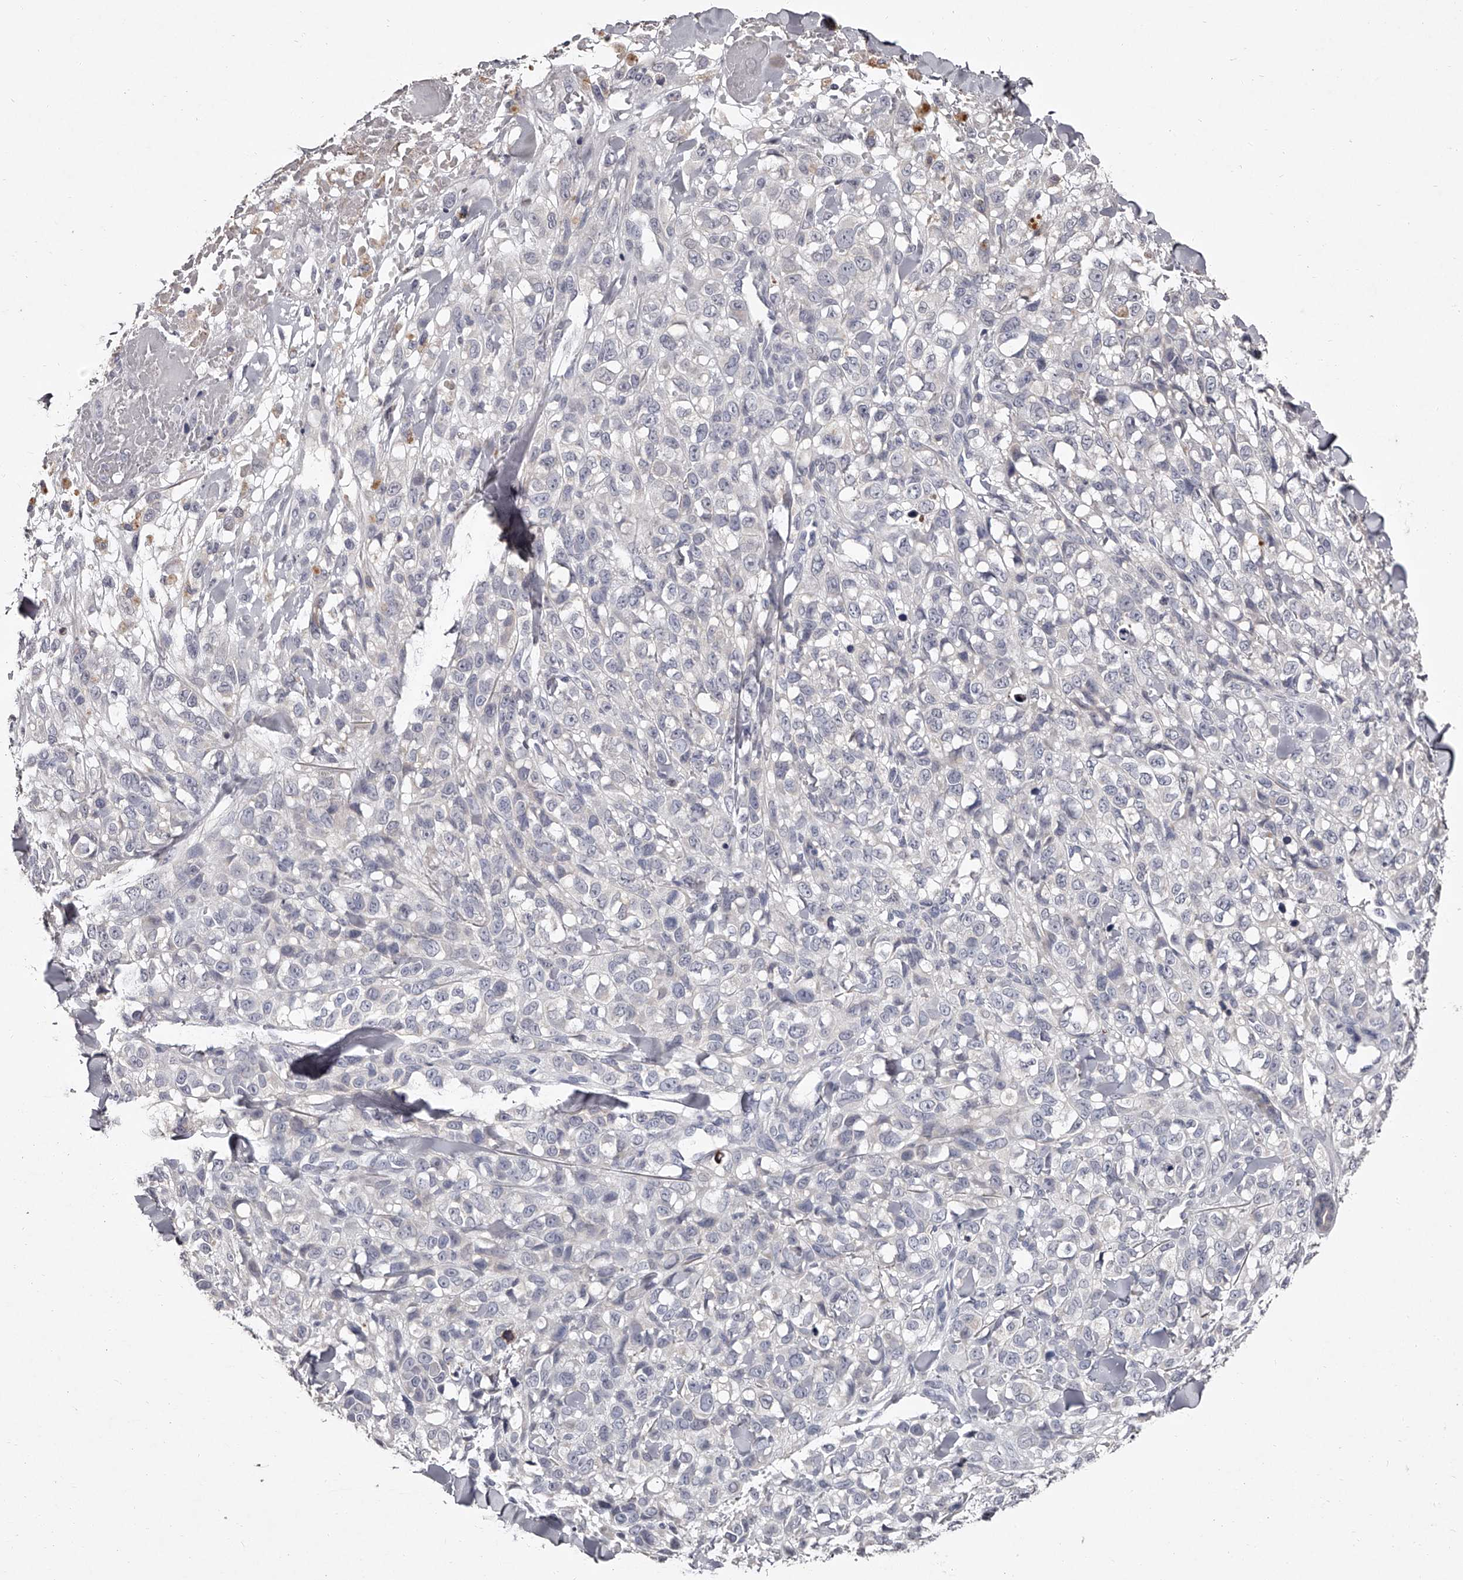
{"staining": {"intensity": "negative", "quantity": "none", "location": "none"}, "tissue": "melanoma", "cell_type": "Tumor cells", "image_type": "cancer", "snomed": [{"axis": "morphology", "description": "Malignant melanoma, Metastatic site"}, {"axis": "topography", "description": "Skin"}], "caption": "Malignant melanoma (metastatic site) stained for a protein using IHC shows no positivity tumor cells.", "gene": "NT5DC1", "patient": {"sex": "female", "age": 72}}